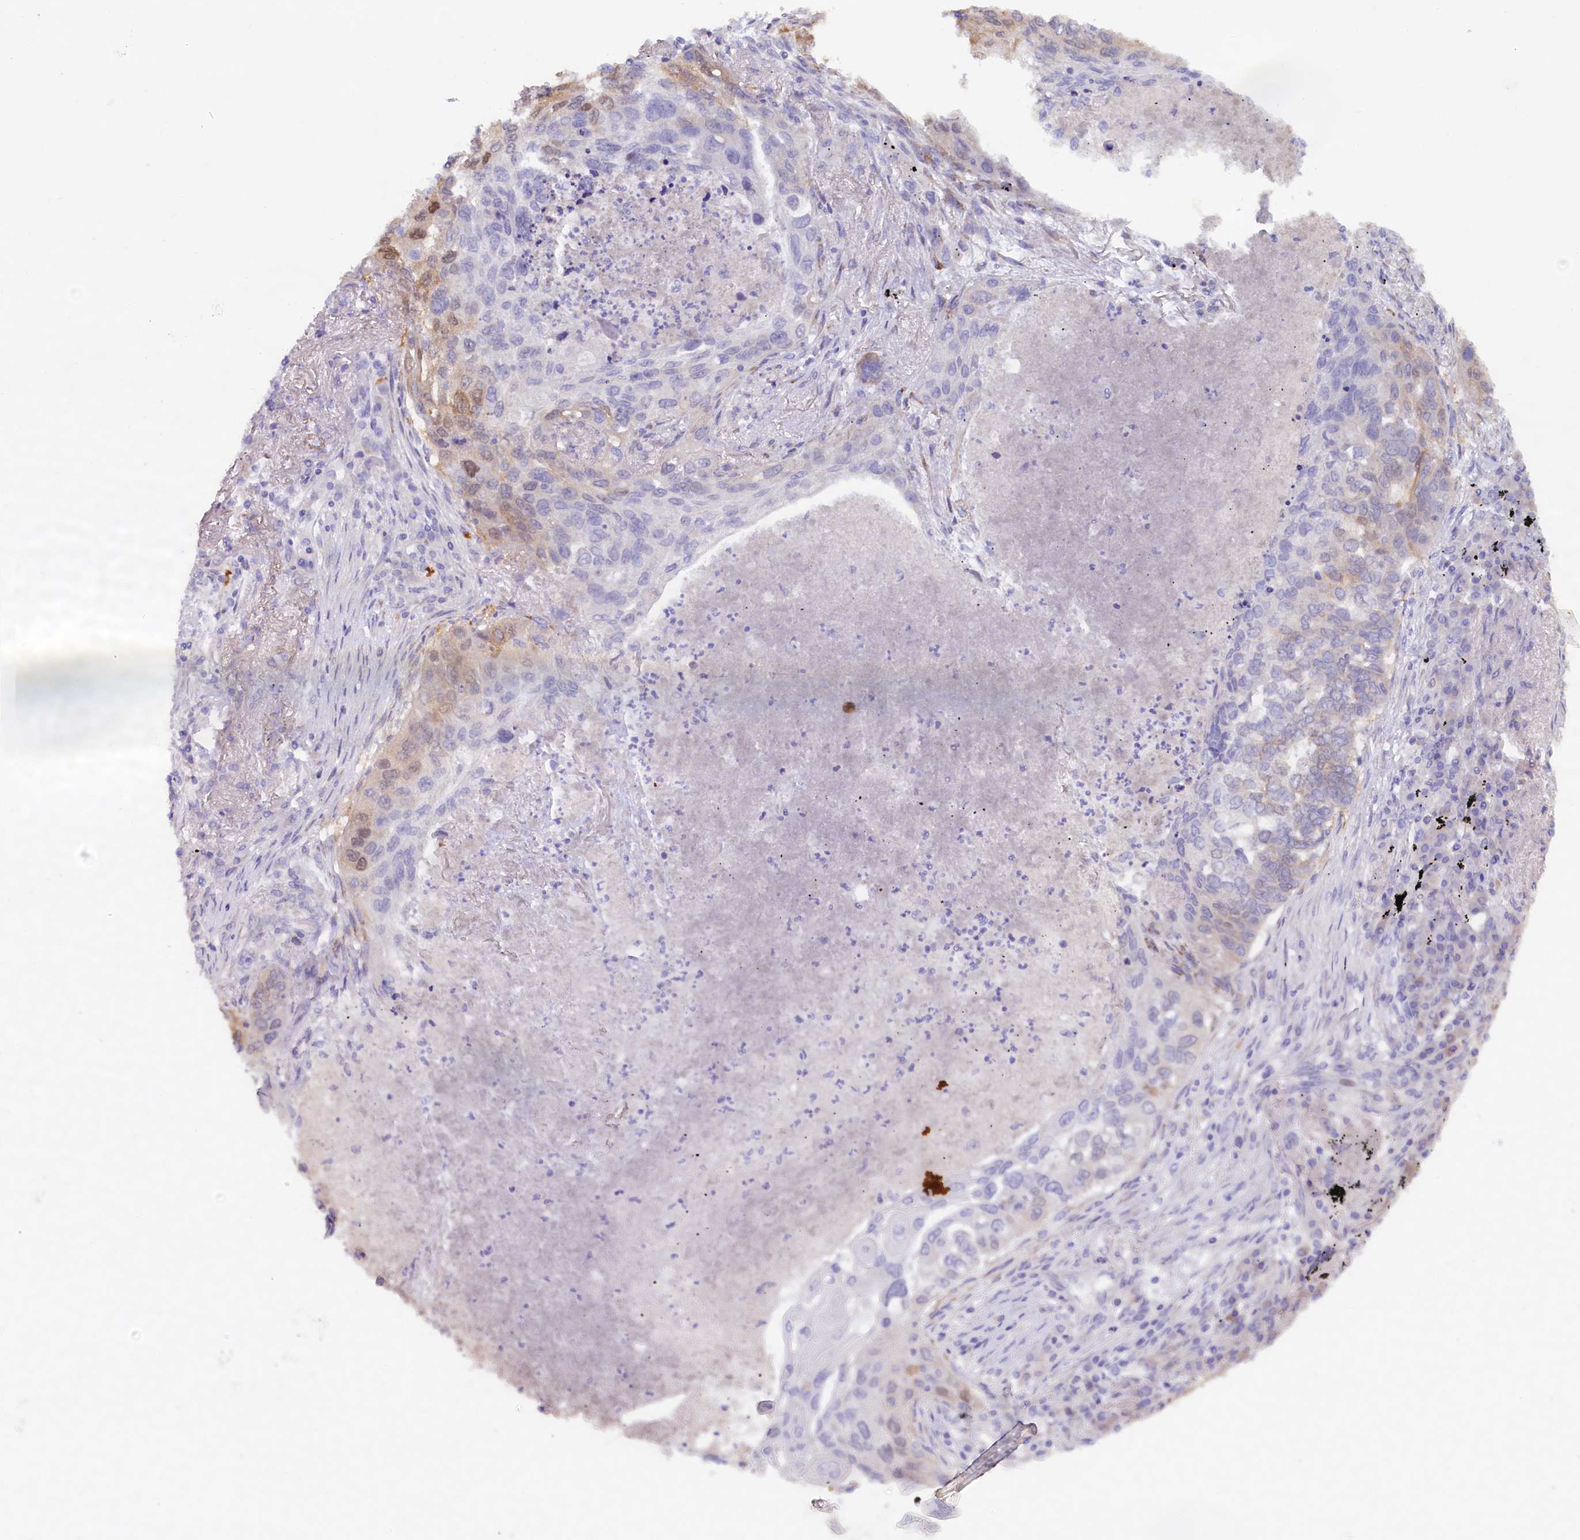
{"staining": {"intensity": "weak", "quantity": "<25%", "location": "nuclear"}, "tissue": "lung cancer", "cell_type": "Tumor cells", "image_type": "cancer", "snomed": [{"axis": "morphology", "description": "Squamous cell carcinoma, NOS"}, {"axis": "topography", "description": "Lung"}], "caption": "This is an IHC histopathology image of human squamous cell carcinoma (lung). There is no positivity in tumor cells.", "gene": "ZSWIM4", "patient": {"sex": "female", "age": 63}}